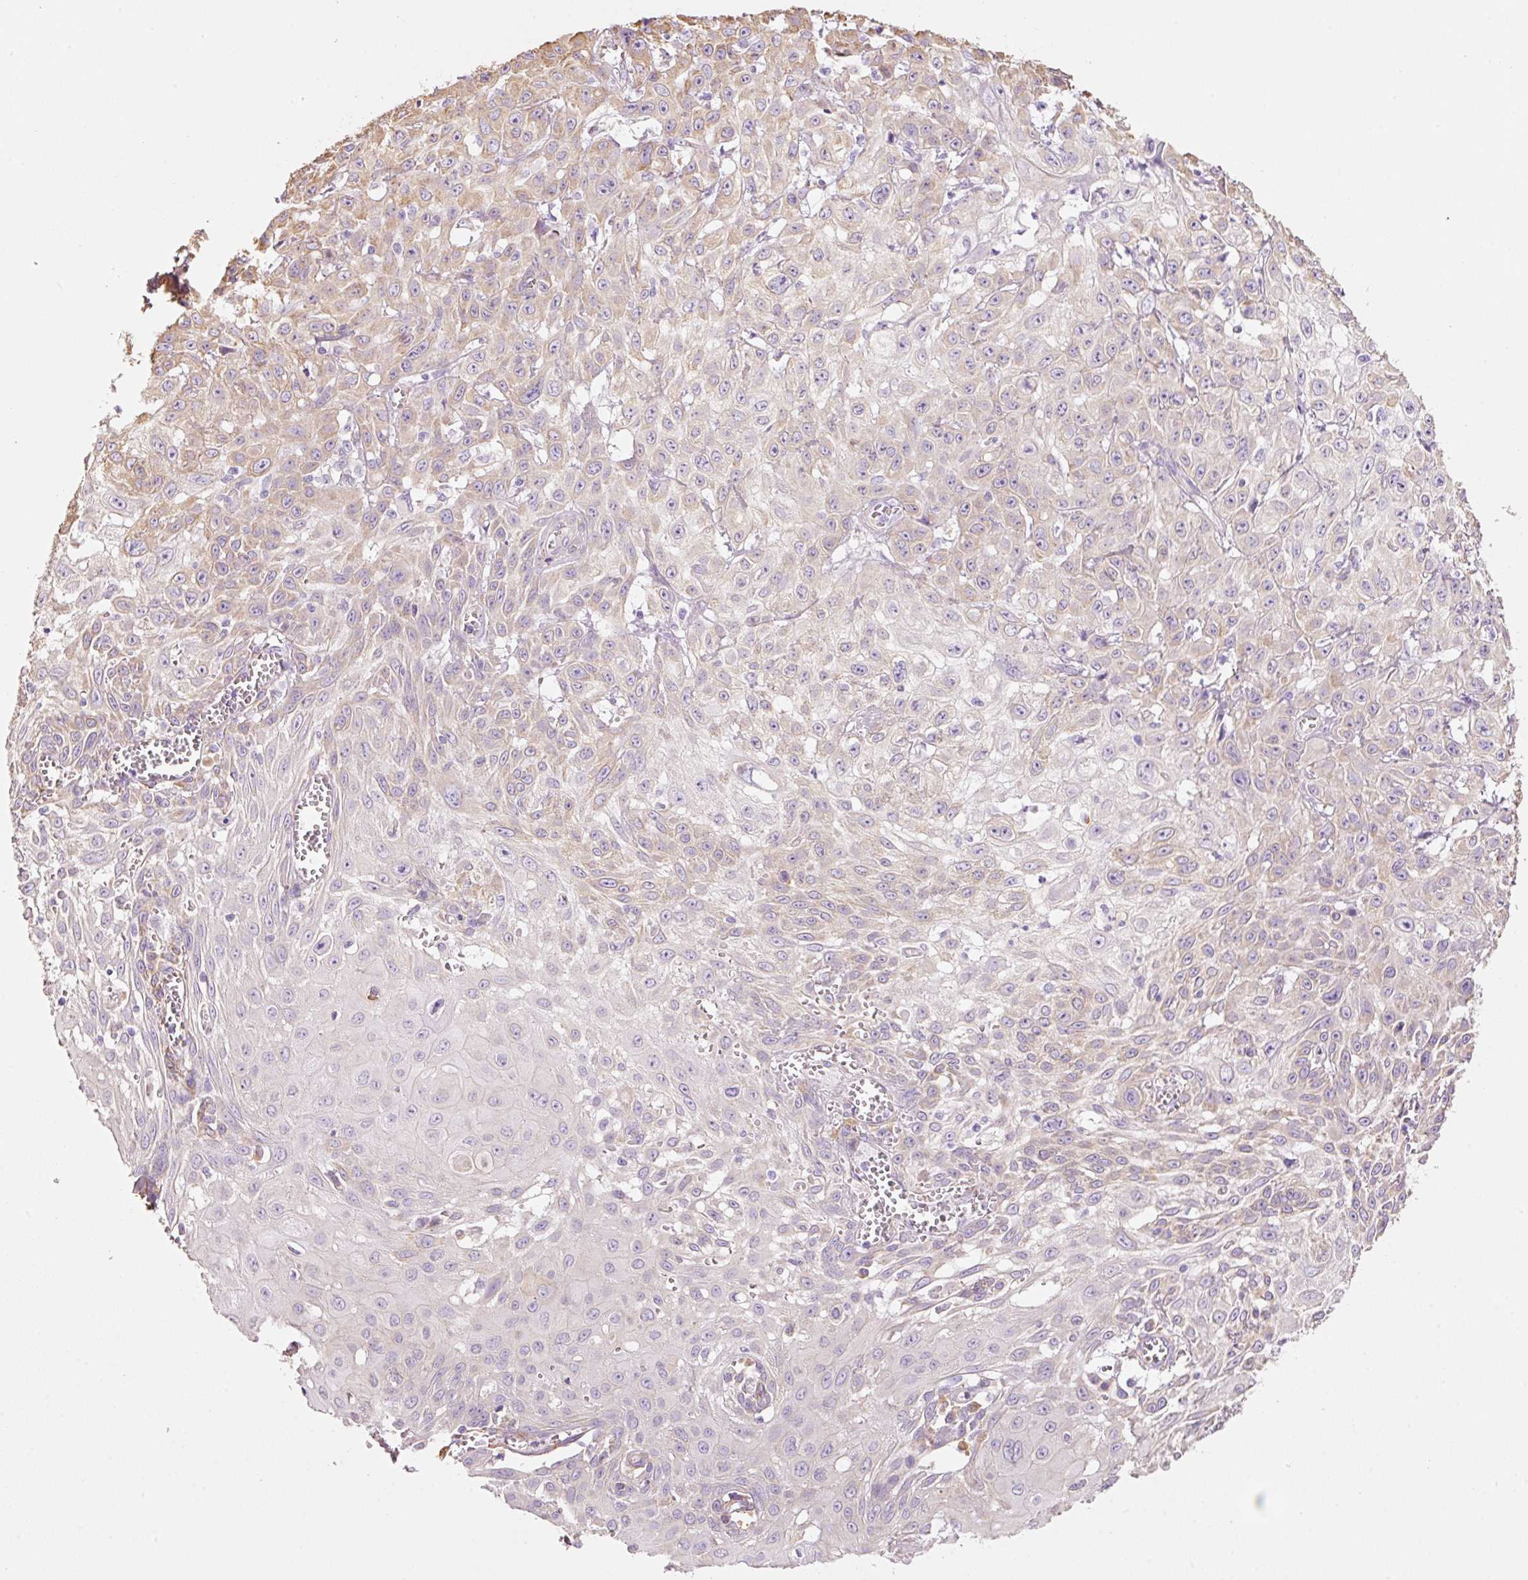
{"staining": {"intensity": "weak", "quantity": "25%-75%", "location": "cytoplasmic/membranous"}, "tissue": "skin cancer", "cell_type": "Tumor cells", "image_type": "cancer", "snomed": [{"axis": "morphology", "description": "Squamous cell carcinoma, NOS"}, {"axis": "topography", "description": "Skin"}, {"axis": "topography", "description": "Vulva"}], "caption": "Protein expression analysis of human skin cancer reveals weak cytoplasmic/membranous staining in about 25%-75% of tumor cells. Immunohistochemistry (ihc) stains the protein in brown and the nuclei are stained blue.", "gene": "GCG", "patient": {"sex": "female", "age": 71}}